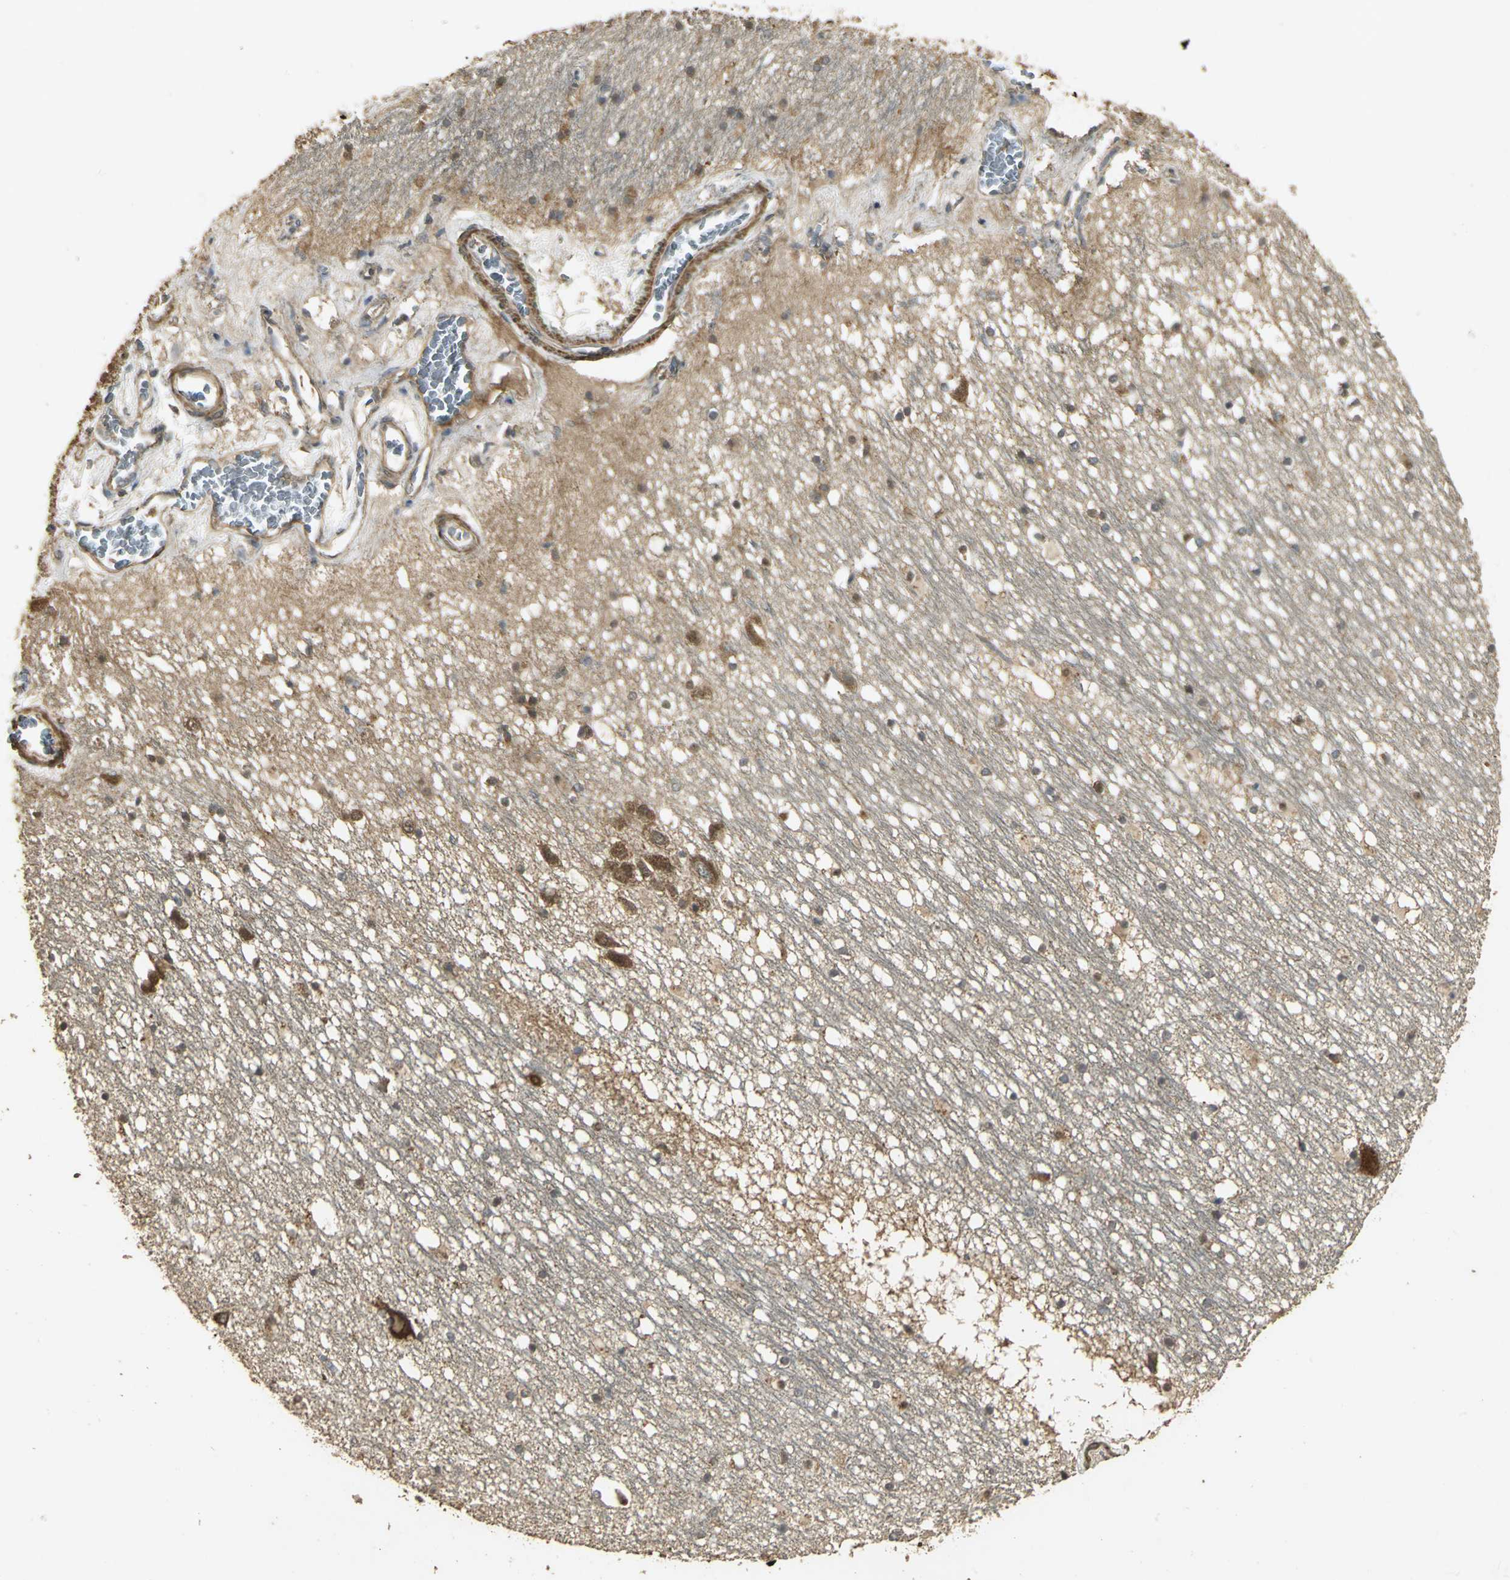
{"staining": {"intensity": "moderate", "quantity": ">75%", "location": "cytoplasmic/membranous"}, "tissue": "hippocampus", "cell_type": "Glial cells", "image_type": "normal", "snomed": [{"axis": "morphology", "description": "Normal tissue, NOS"}, {"axis": "topography", "description": "Hippocampus"}], "caption": "Benign hippocampus displays moderate cytoplasmic/membranous staining in about >75% of glial cells, visualized by immunohistochemistry.", "gene": "KANK1", "patient": {"sex": "male", "age": 45}}